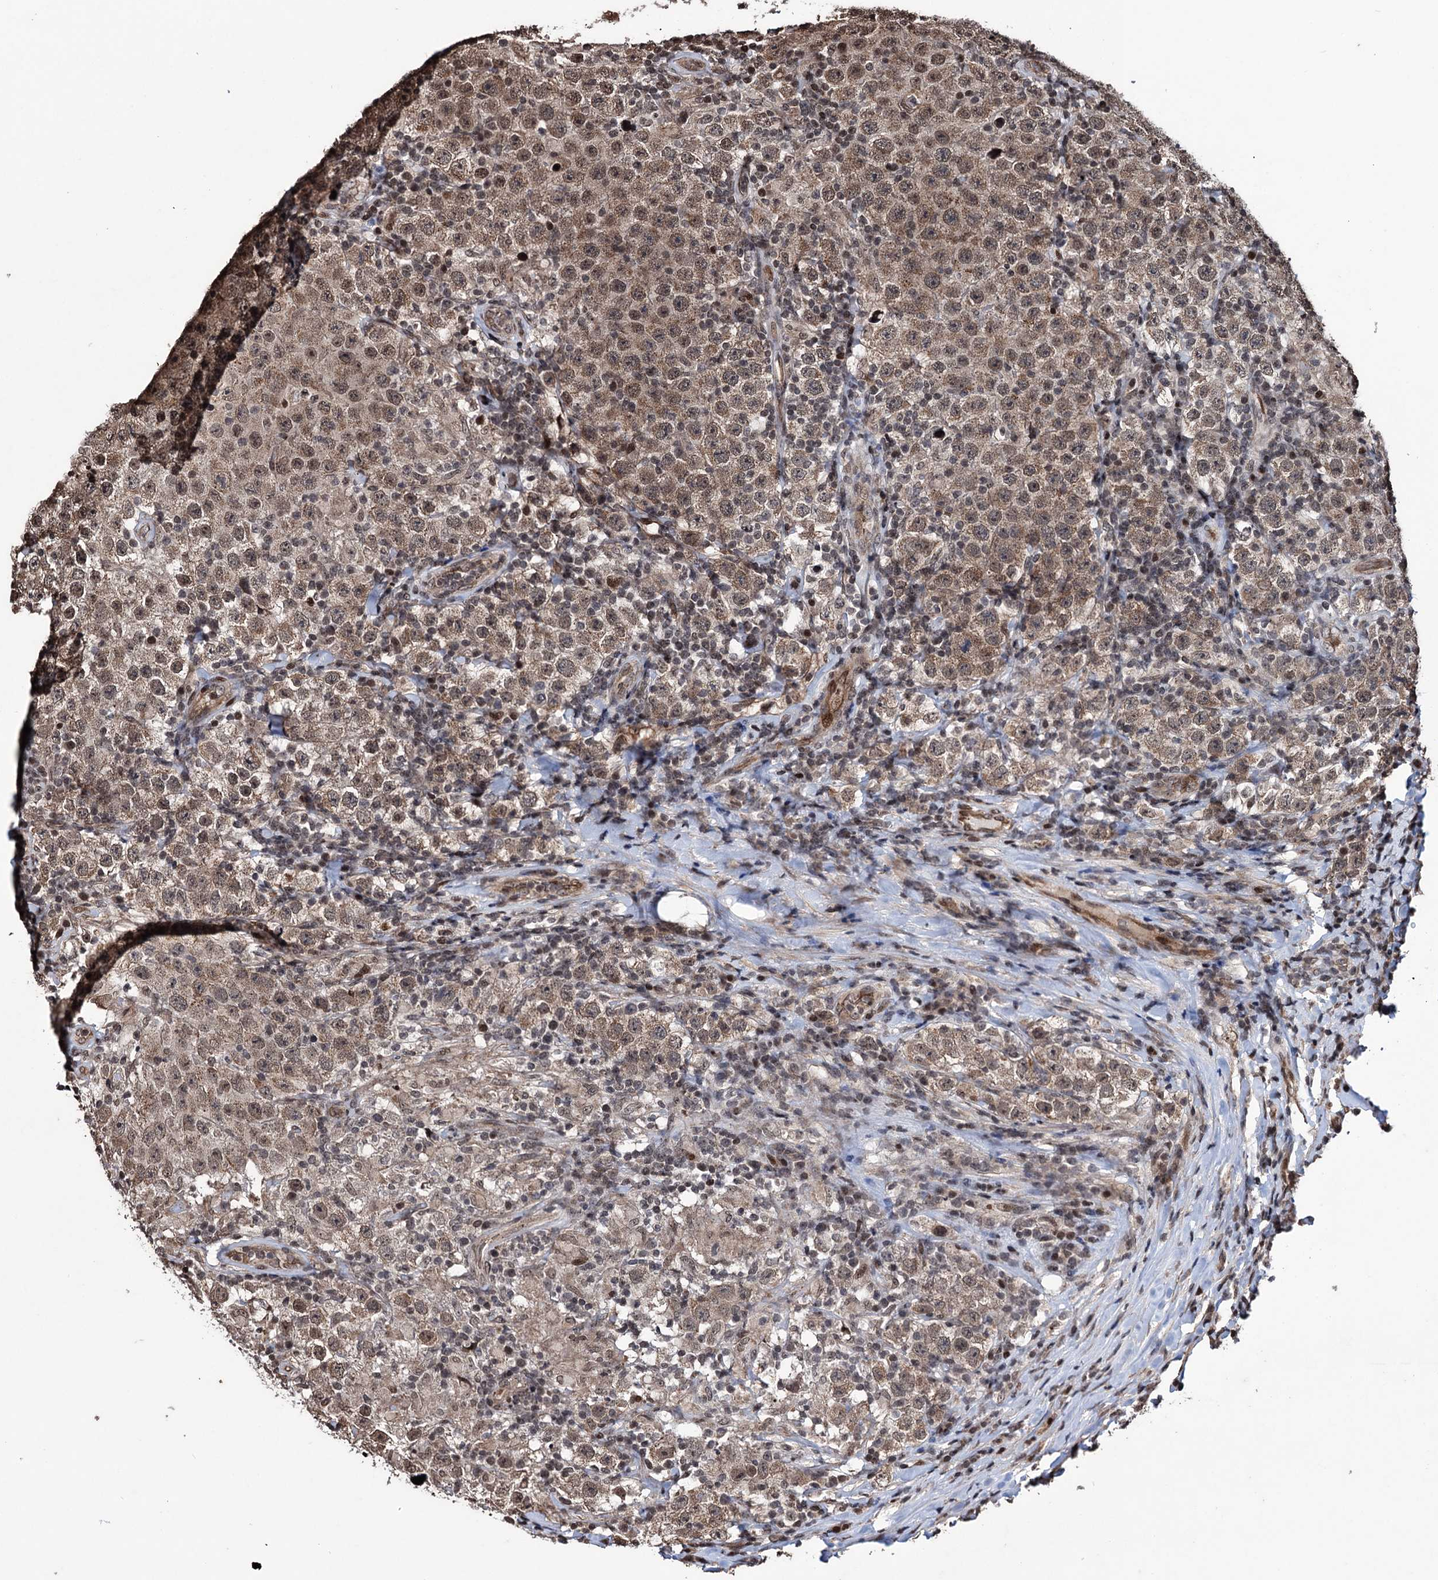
{"staining": {"intensity": "moderate", "quantity": ">75%", "location": "cytoplasmic/membranous,nuclear"}, "tissue": "testis cancer", "cell_type": "Tumor cells", "image_type": "cancer", "snomed": [{"axis": "morphology", "description": "Normal tissue, NOS"}, {"axis": "morphology", "description": "Urothelial carcinoma, High grade"}, {"axis": "morphology", "description": "Seminoma, NOS"}, {"axis": "morphology", "description": "Carcinoma, Embryonal, NOS"}, {"axis": "topography", "description": "Urinary bladder"}, {"axis": "topography", "description": "Testis"}], "caption": "DAB (3,3'-diaminobenzidine) immunohistochemical staining of human high-grade urothelial carcinoma (testis) reveals moderate cytoplasmic/membranous and nuclear protein expression in approximately >75% of tumor cells.", "gene": "EYA4", "patient": {"sex": "male", "age": 41}}